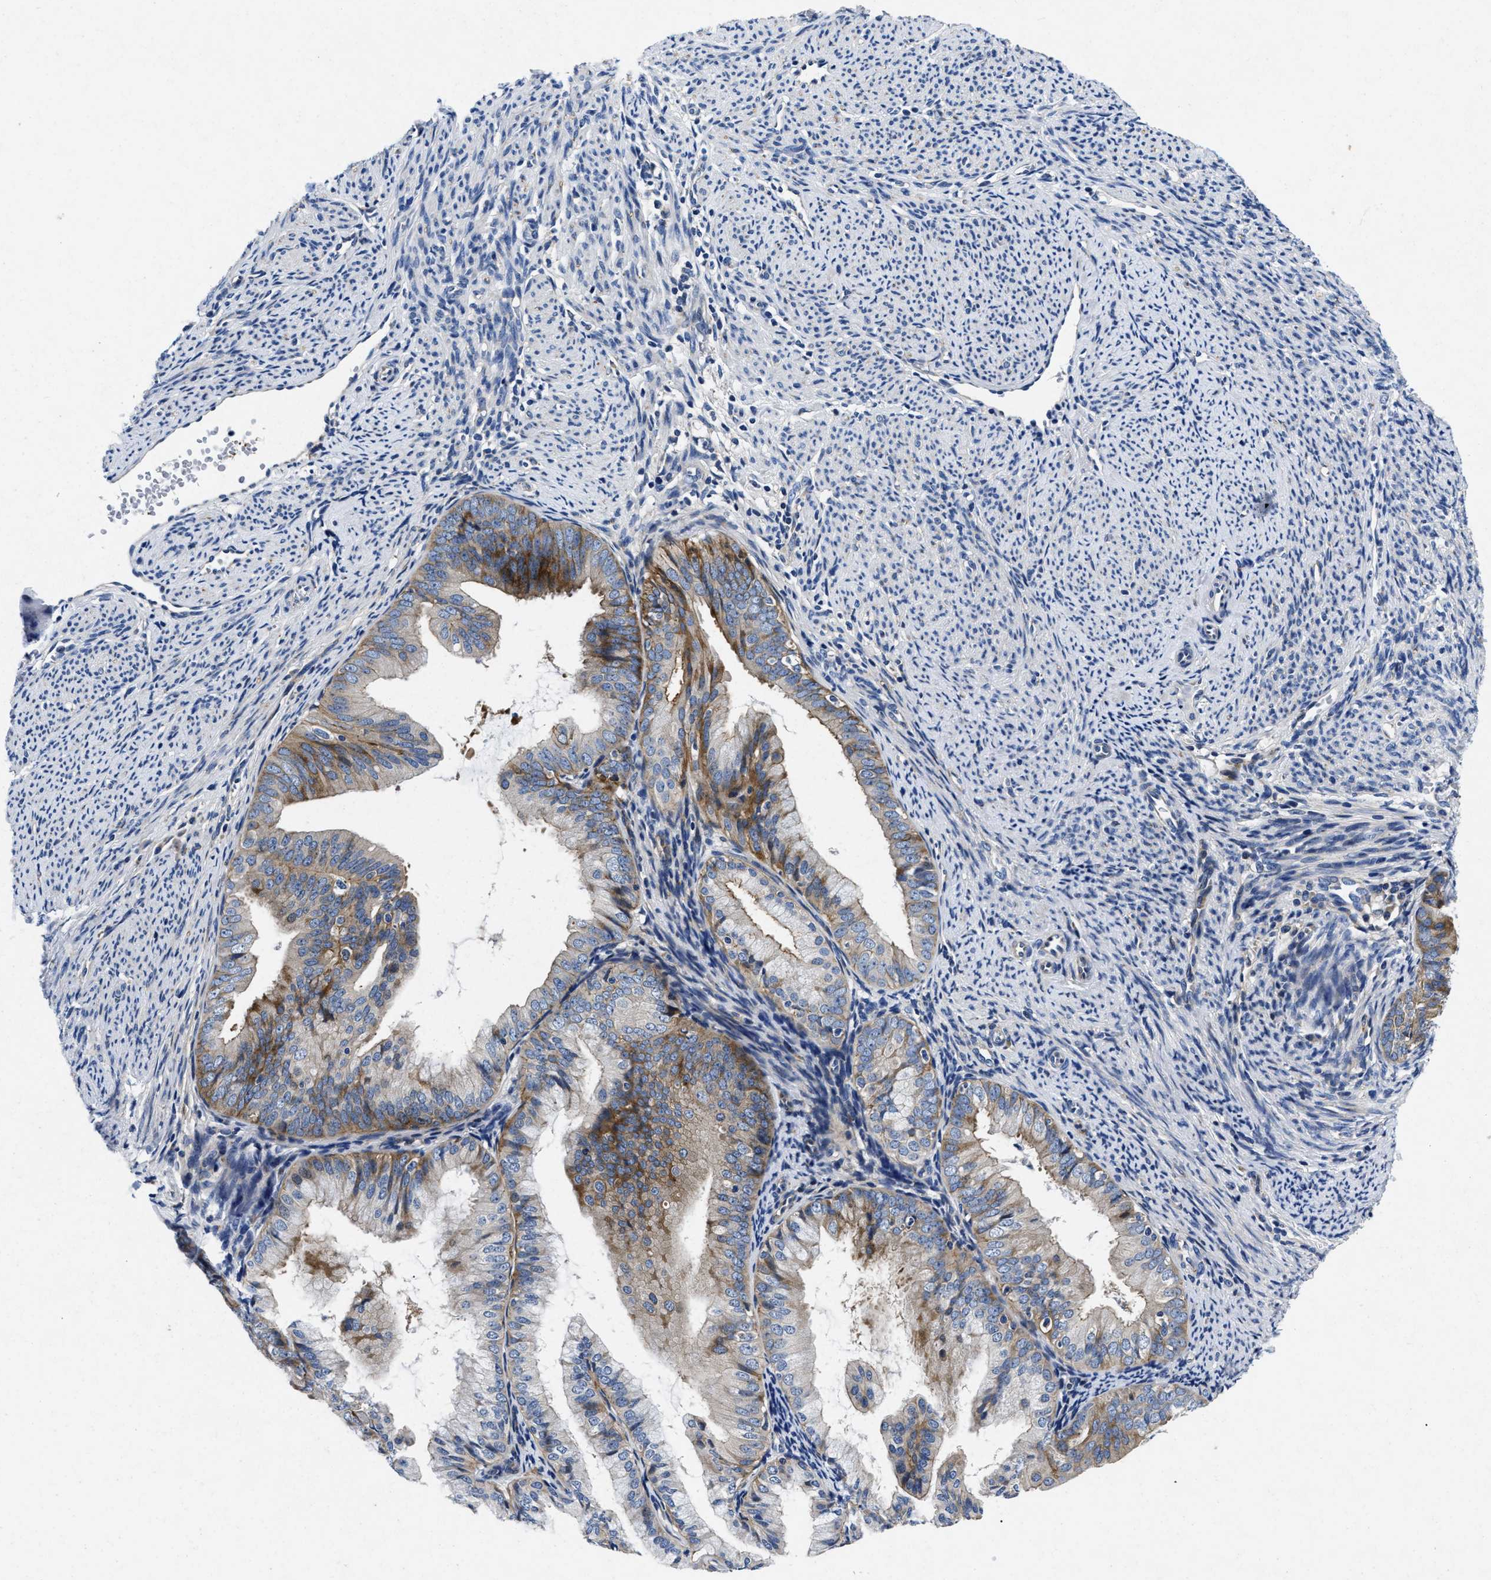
{"staining": {"intensity": "moderate", "quantity": "<25%", "location": "cytoplasmic/membranous"}, "tissue": "endometrial cancer", "cell_type": "Tumor cells", "image_type": "cancer", "snomed": [{"axis": "morphology", "description": "Adenocarcinoma, NOS"}, {"axis": "topography", "description": "Endometrium"}], "caption": "Protein staining by immunohistochemistry (IHC) demonstrates moderate cytoplasmic/membranous expression in about <25% of tumor cells in endometrial cancer.", "gene": "LAD1", "patient": {"sex": "female", "age": 63}}